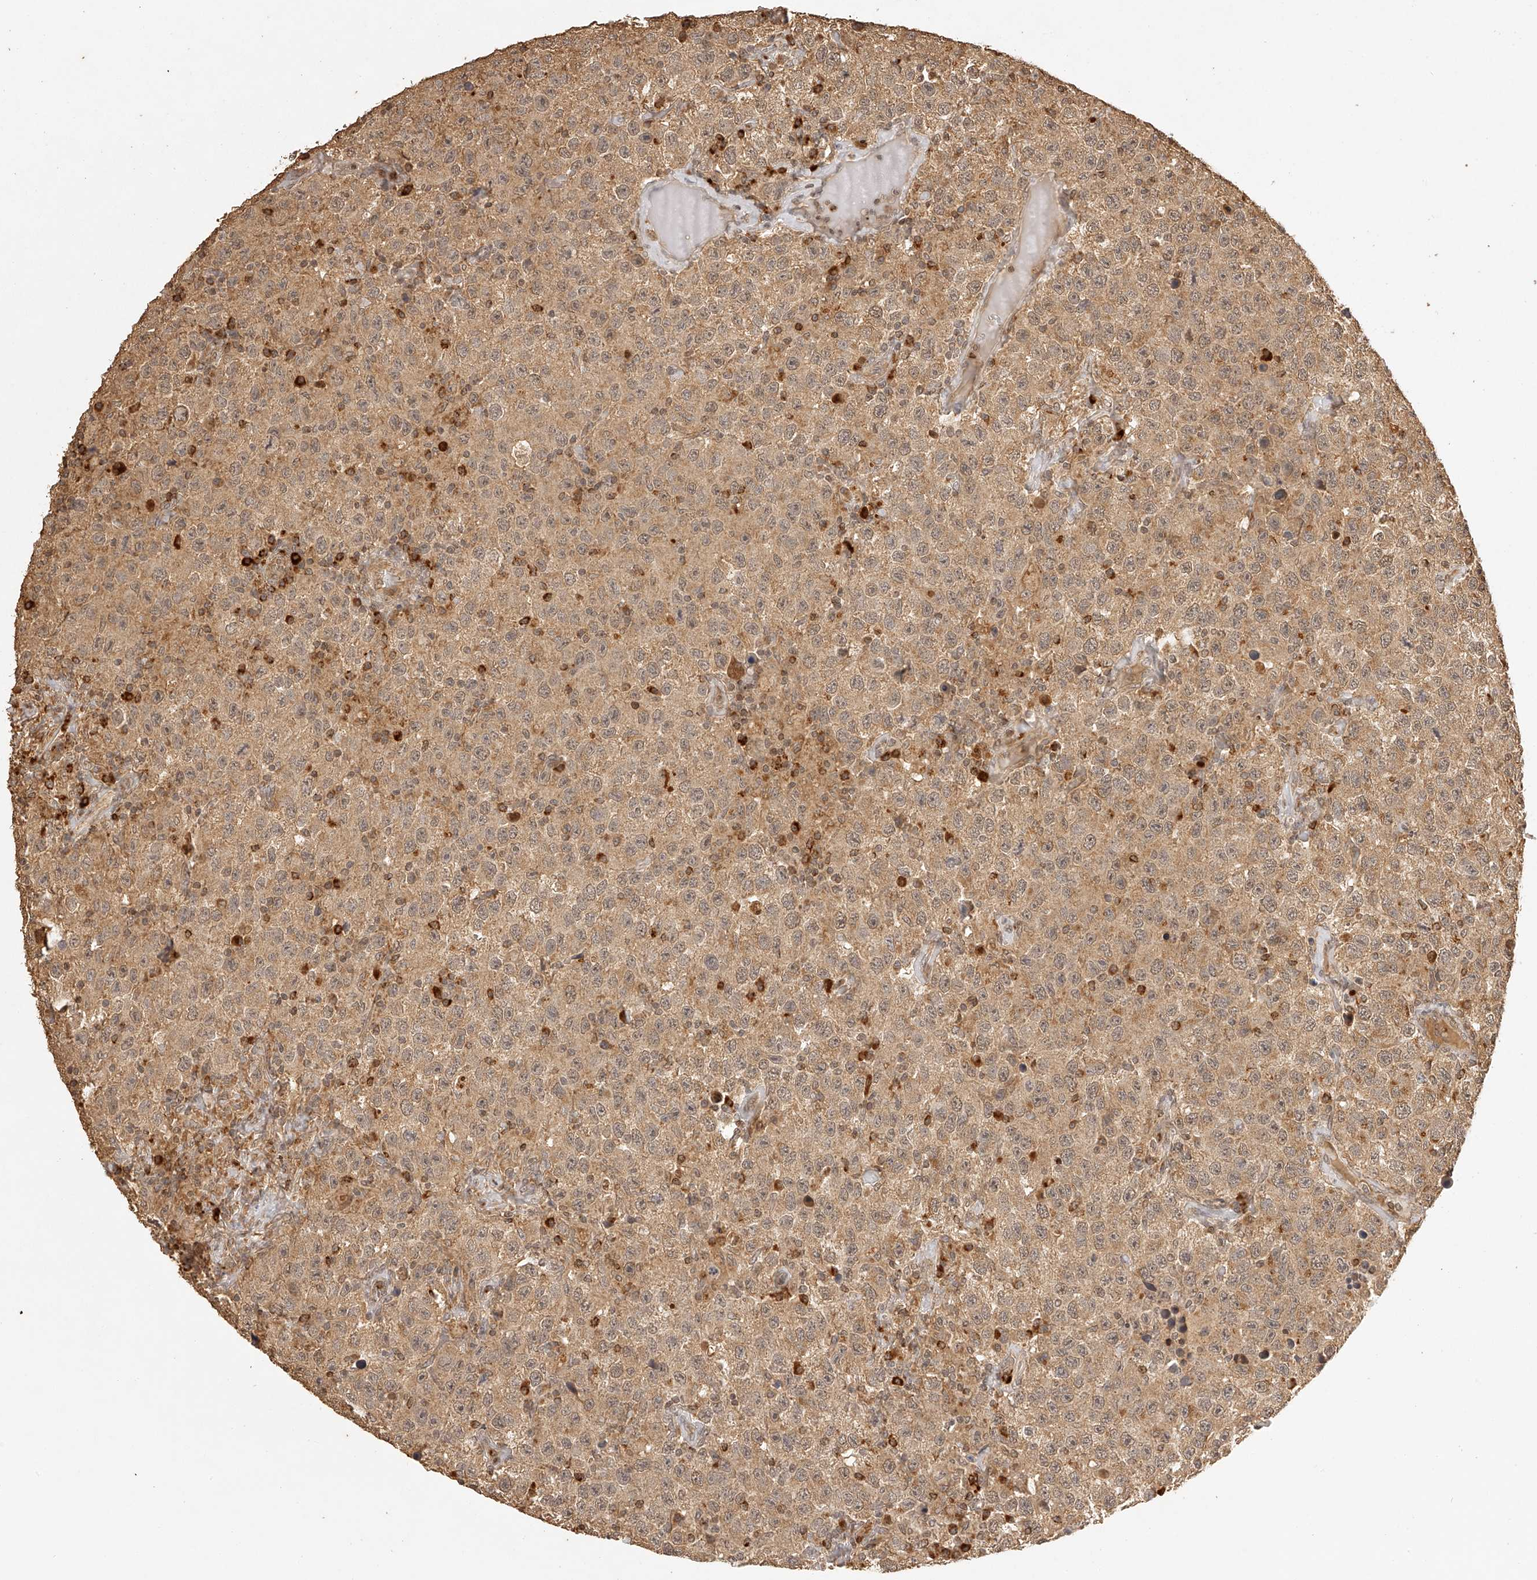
{"staining": {"intensity": "moderate", "quantity": ">75%", "location": "cytoplasmic/membranous"}, "tissue": "testis cancer", "cell_type": "Tumor cells", "image_type": "cancer", "snomed": [{"axis": "morphology", "description": "Seminoma, NOS"}, {"axis": "topography", "description": "Testis"}], "caption": "Immunohistochemistry of human testis cancer displays medium levels of moderate cytoplasmic/membranous expression in about >75% of tumor cells. (DAB IHC with brightfield microscopy, high magnification).", "gene": "BCL2L11", "patient": {"sex": "male", "age": 41}}